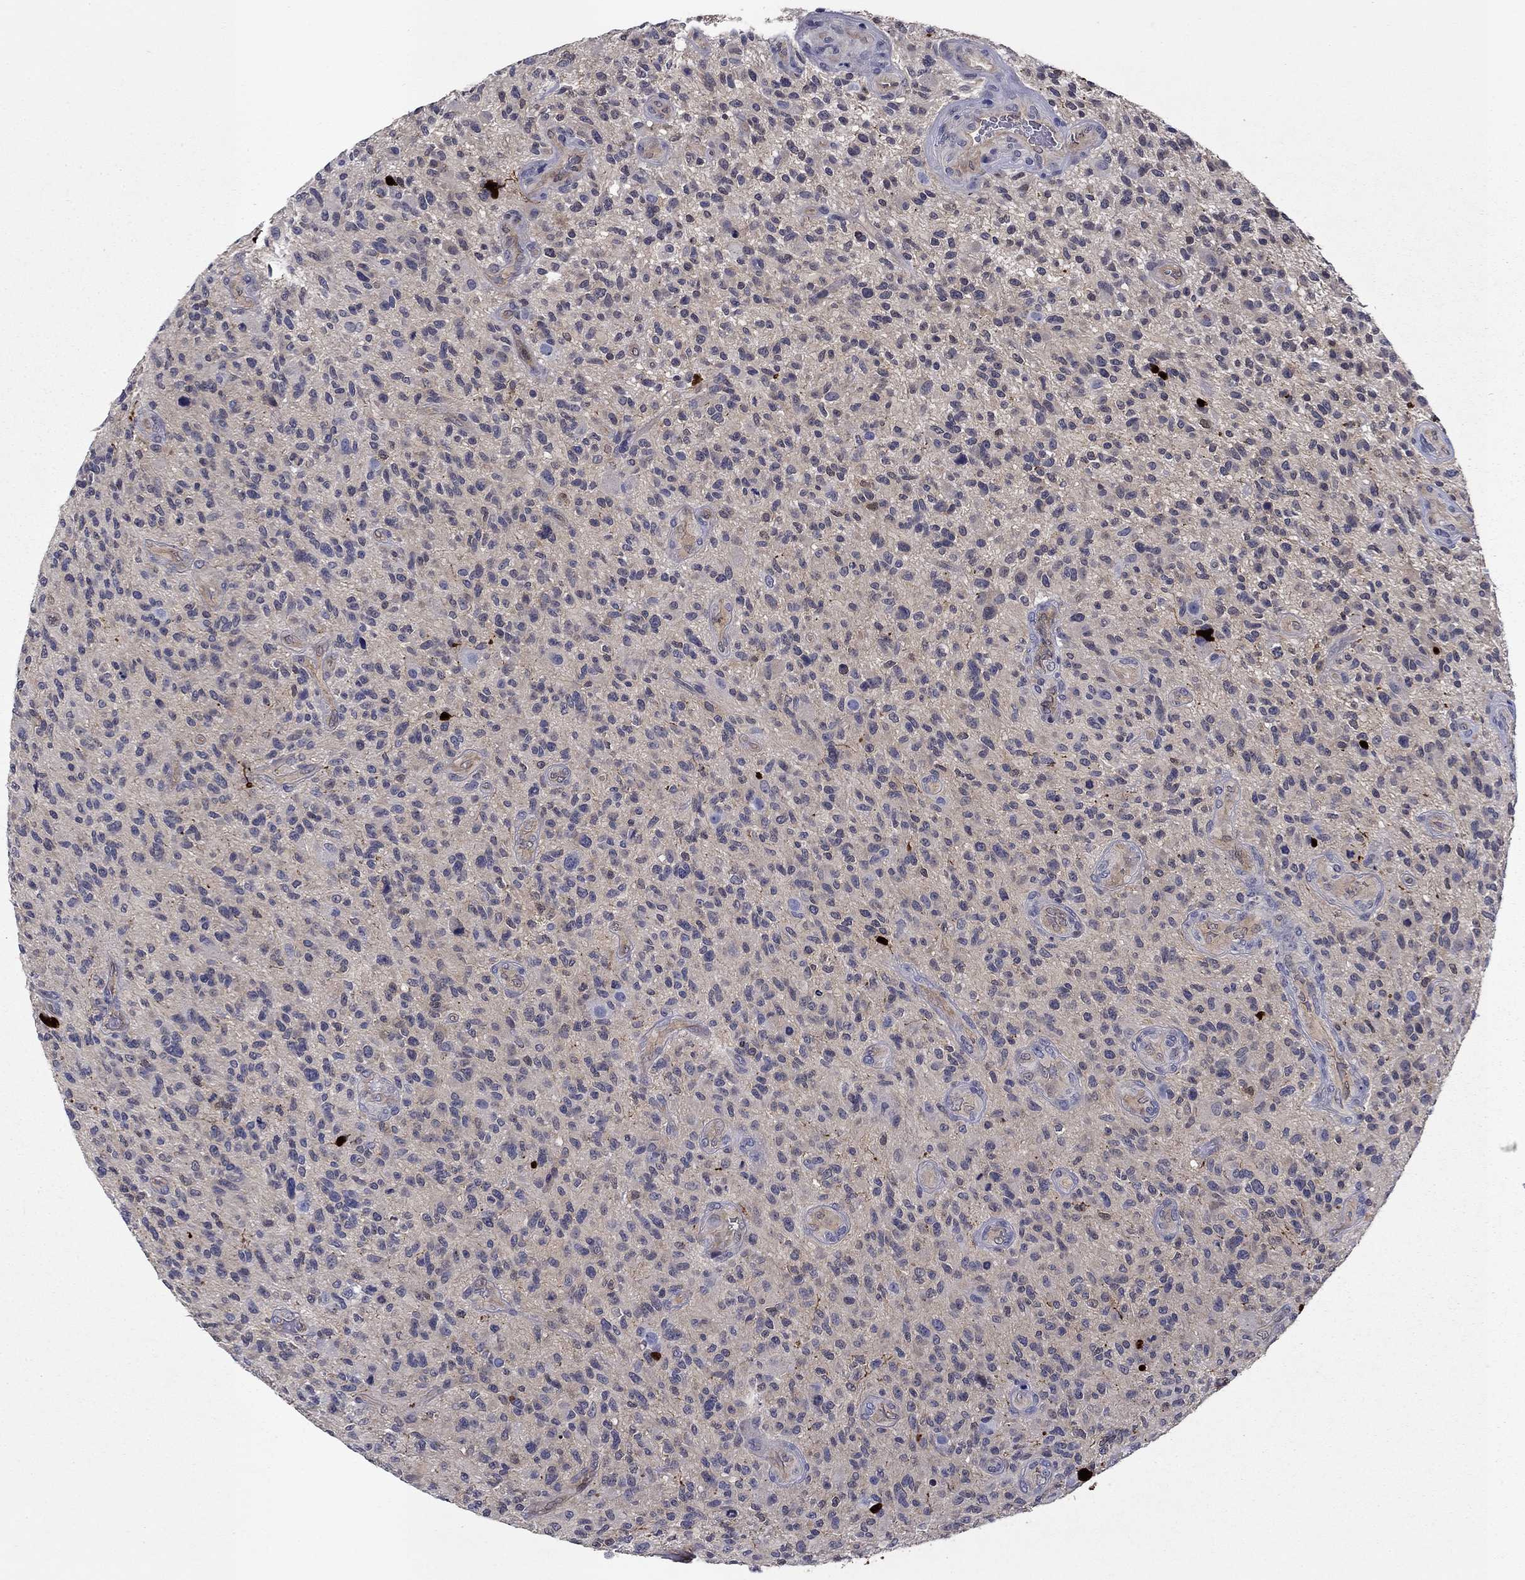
{"staining": {"intensity": "negative", "quantity": "none", "location": "none"}, "tissue": "glioma", "cell_type": "Tumor cells", "image_type": "cancer", "snomed": [{"axis": "morphology", "description": "Glioma, malignant, High grade"}, {"axis": "topography", "description": "Brain"}], "caption": "DAB immunohistochemical staining of human malignant glioma (high-grade) shows no significant expression in tumor cells. The staining was performed using DAB (3,3'-diaminobenzidine) to visualize the protein expression in brown, while the nuclei were stained in blue with hematoxylin (Magnification: 20x).", "gene": "GLTP", "patient": {"sex": "male", "age": 47}}